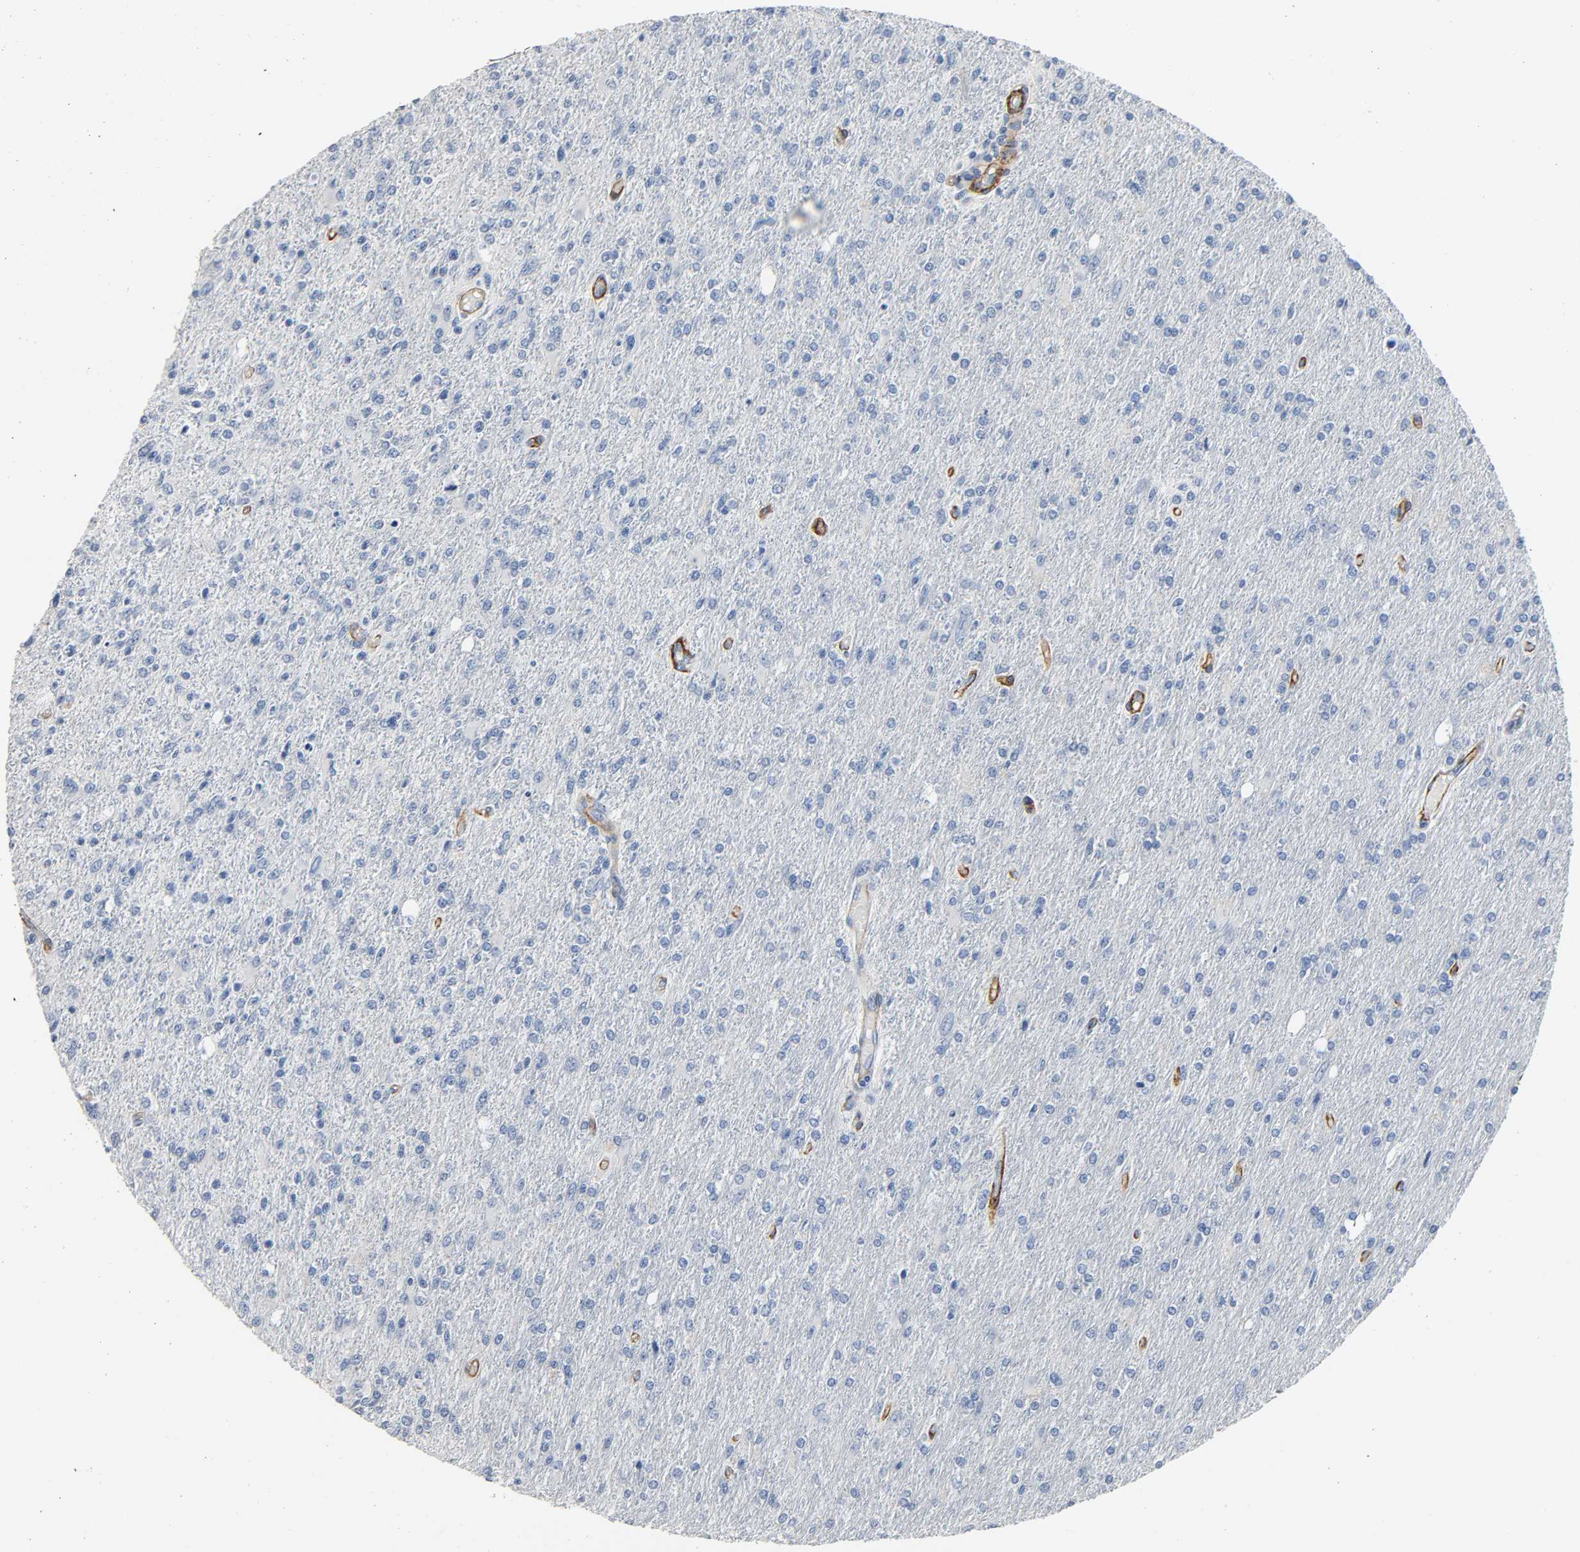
{"staining": {"intensity": "negative", "quantity": "none", "location": "none"}, "tissue": "glioma", "cell_type": "Tumor cells", "image_type": "cancer", "snomed": [{"axis": "morphology", "description": "Glioma, malignant, High grade"}, {"axis": "topography", "description": "Cerebral cortex"}], "caption": "A high-resolution micrograph shows immunohistochemistry staining of glioma, which displays no significant positivity in tumor cells. (IHC, brightfield microscopy, high magnification).", "gene": "ANPEP", "patient": {"sex": "male", "age": 76}}